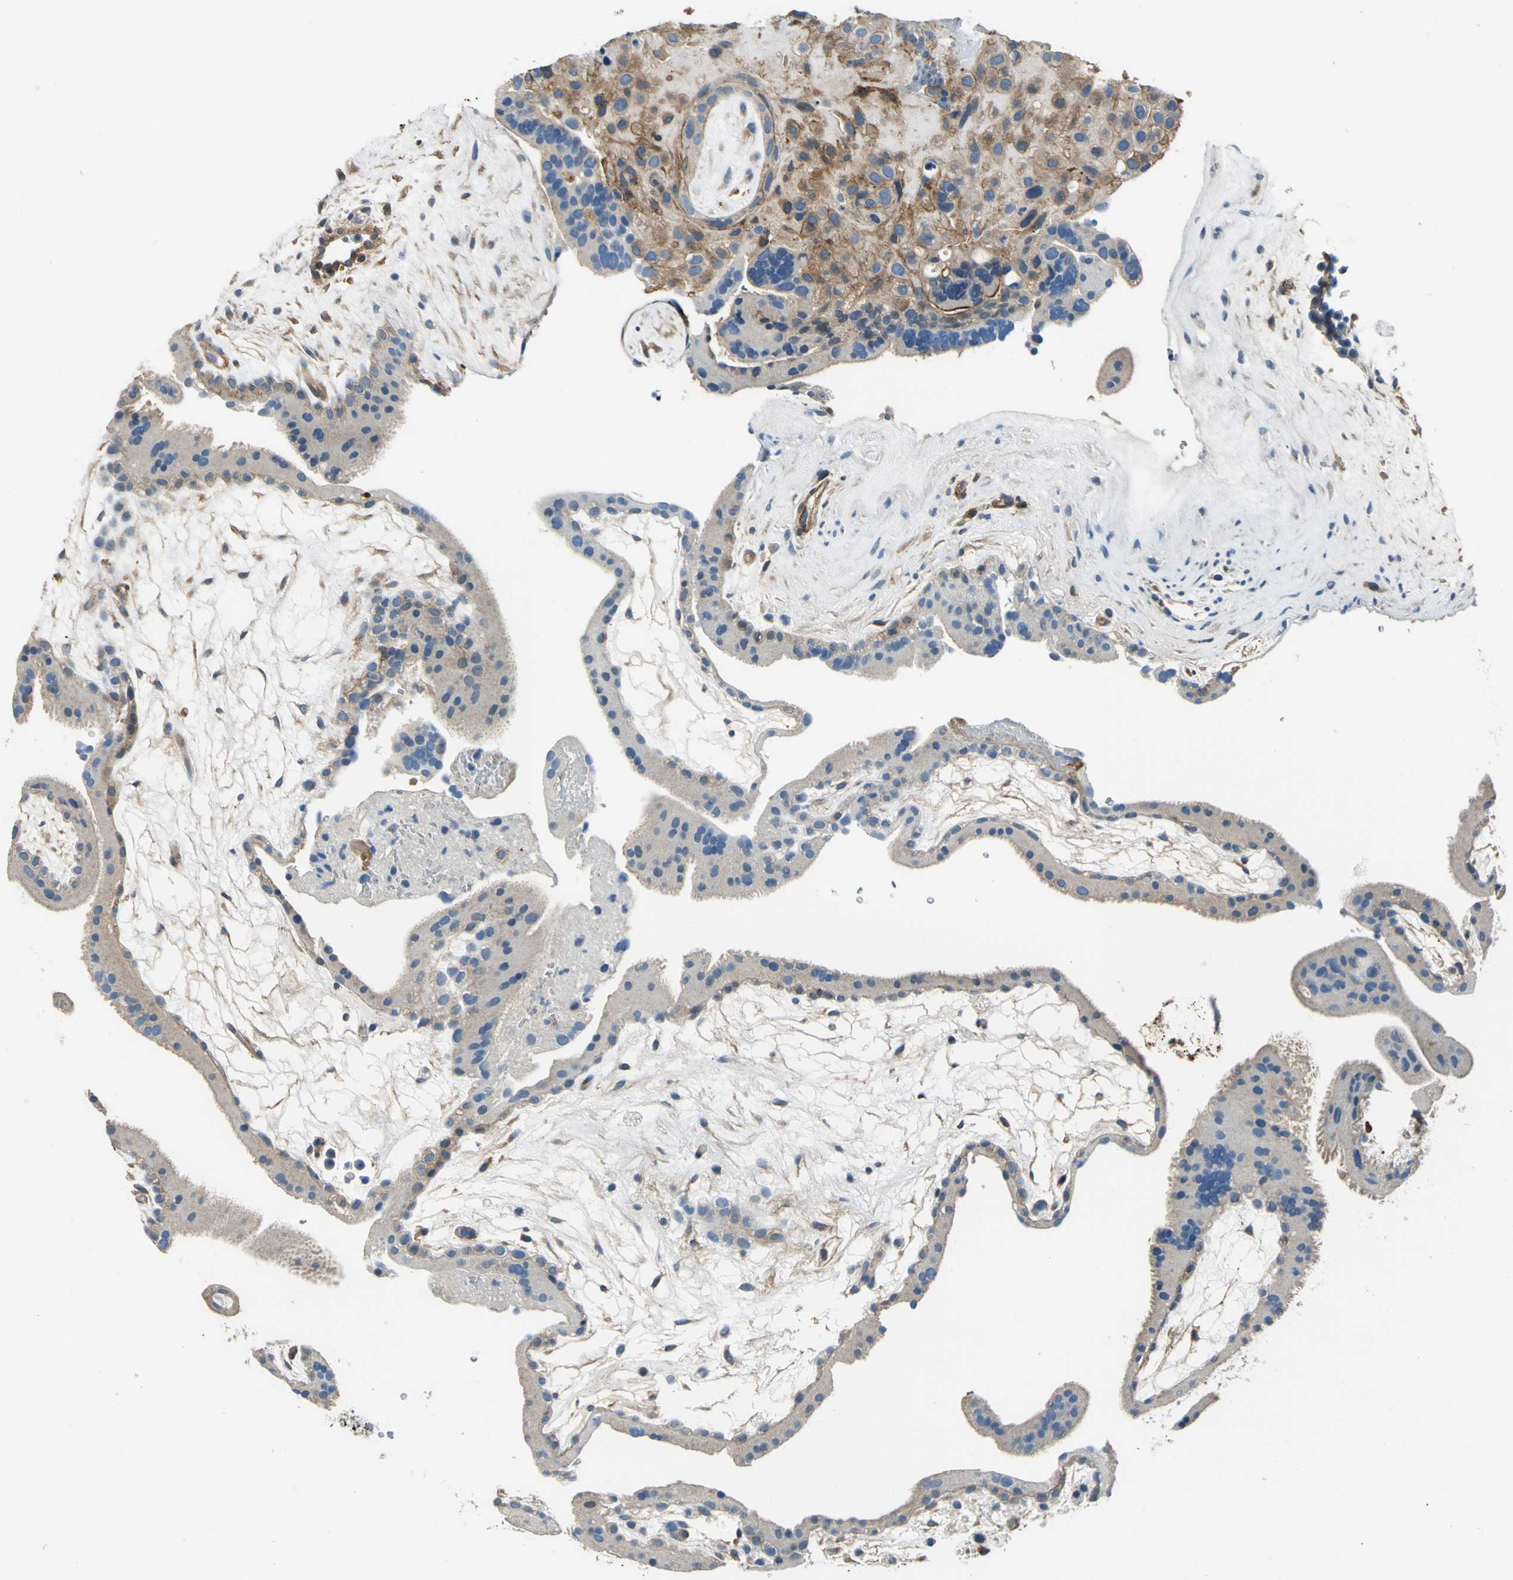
{"staining": {"intensity": "weak", "quantity": "25%-75%", "location": "cytoplasmic/membranous"}, "tissue": "placenta", "cell_type": "Decidual cells", "image_type": "normal", "snomed": [{"axis": "morphology", "description": "Normal tissue, NOS"}, {"axis": "topography", "description": "Placenta"}], "caption": "IHC (DAB) staining of benign placenta reveals weak cytoplasmic/membranous protein staining in approximately 25%-75% of decidual cells. The staining was performed using DAB (3,3'-diaminobenzidine), with brown indicating positive protein expression. Nuclei are stained blue with hematoxylin.", "gene": "CDC42EP1", "patient": {"sex": "female", "age": 19}}